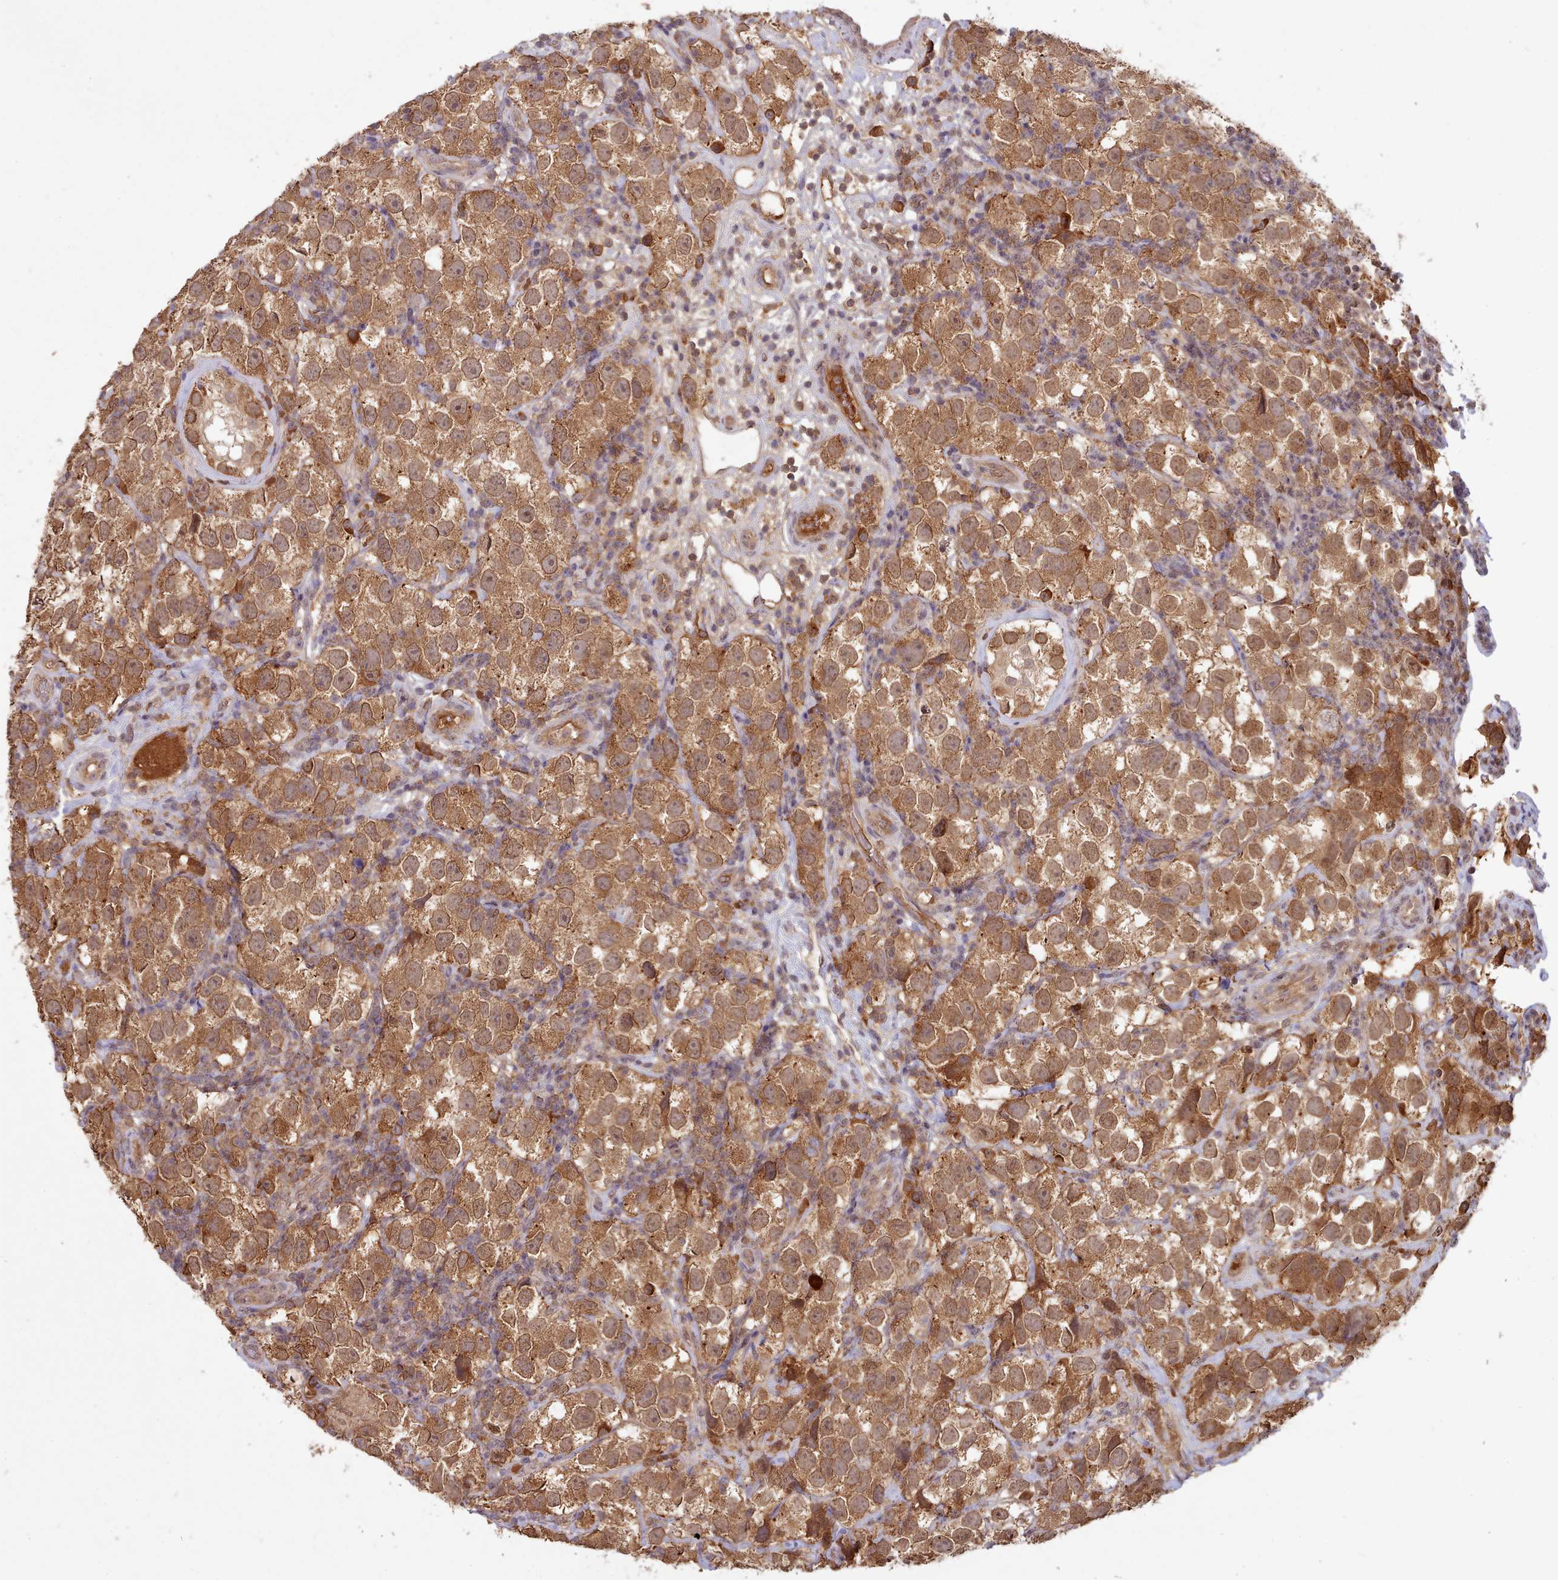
{"staining": {"intensity": "moderate", "quantity": ">75%", "location": "cytoplasmic/membranous"}, "tissue": "testis cancer", "cell_type": "Tumor cells", "image_type": "cancer", "snomed": [{"axis": "morphology", "description": "Seminoma, NOS"}, {"axis": "topography", "description": "Testis"}], "caption": "Immunohistochemical staining of seminoma (testis) displays medium levels of moderate cytoplasmic/membranous expression in approximately >75% of tumor cells. Using DAB (3,3'-diaminobenzidine) (brown) and hematoxylin (blue) stains, captured at high magnification using brightfield microscopy.", "gene": "PIP4P1", "patient": {"sex": "male", "age": 26}}